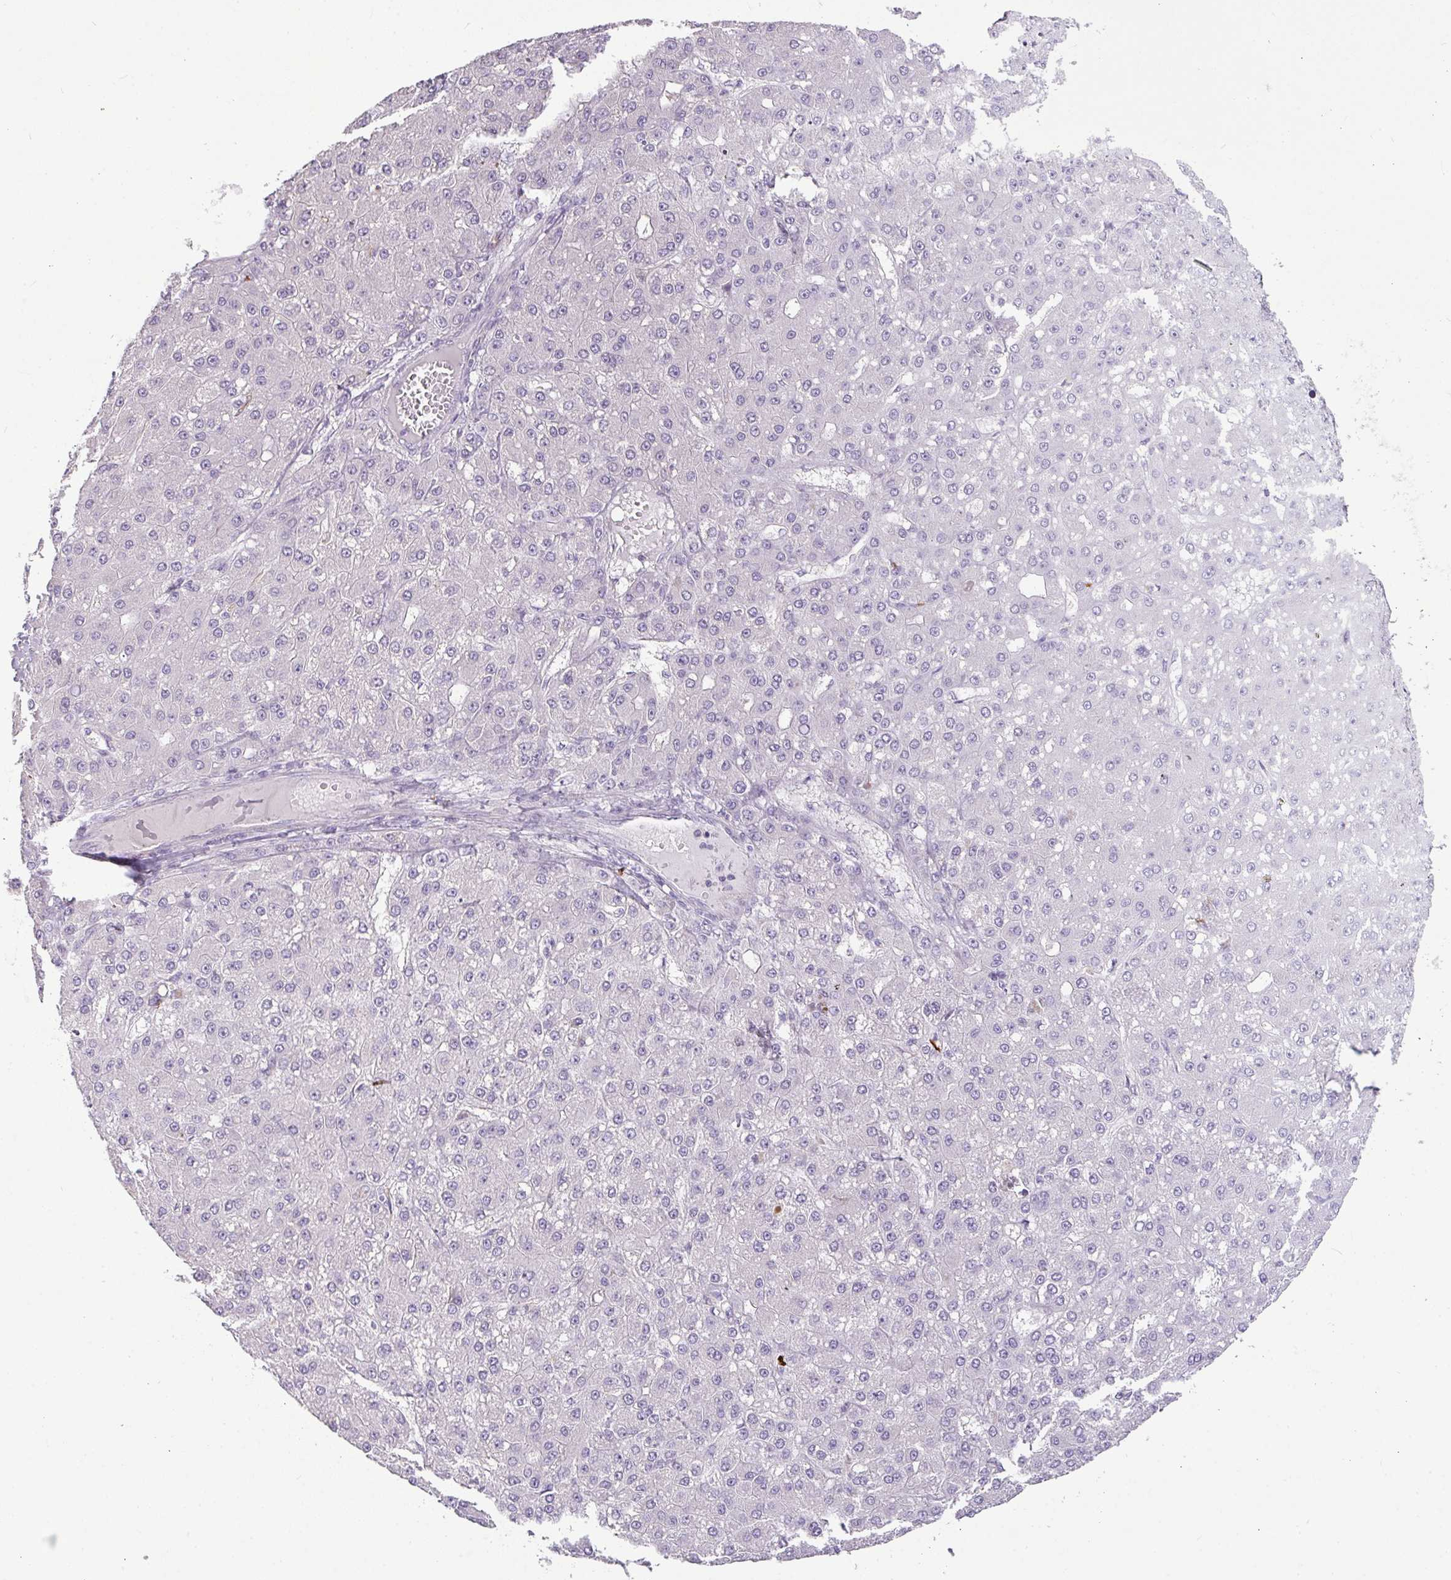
{"staining": {"intensity": "negative", "quantity": "none", "location": "none"}, "tissue": "liver cancer", "cell_type": "Tumor cells", "image_type": "cancer", "snomed": [{"axis": "morphology", "description": "Carcinoma, Hepatocellular, NOS"}, {"axis": "topography", "description": "Liver"}], "caption": "DAB (3,3'-diaminobenzidine) immunohistochemical staining of liver cancer (hepatocellular carcinoma) shows no significant positivity in tumor cells.", "gene": "LIPE", "patient": {"sex": "male", "age": 67}}